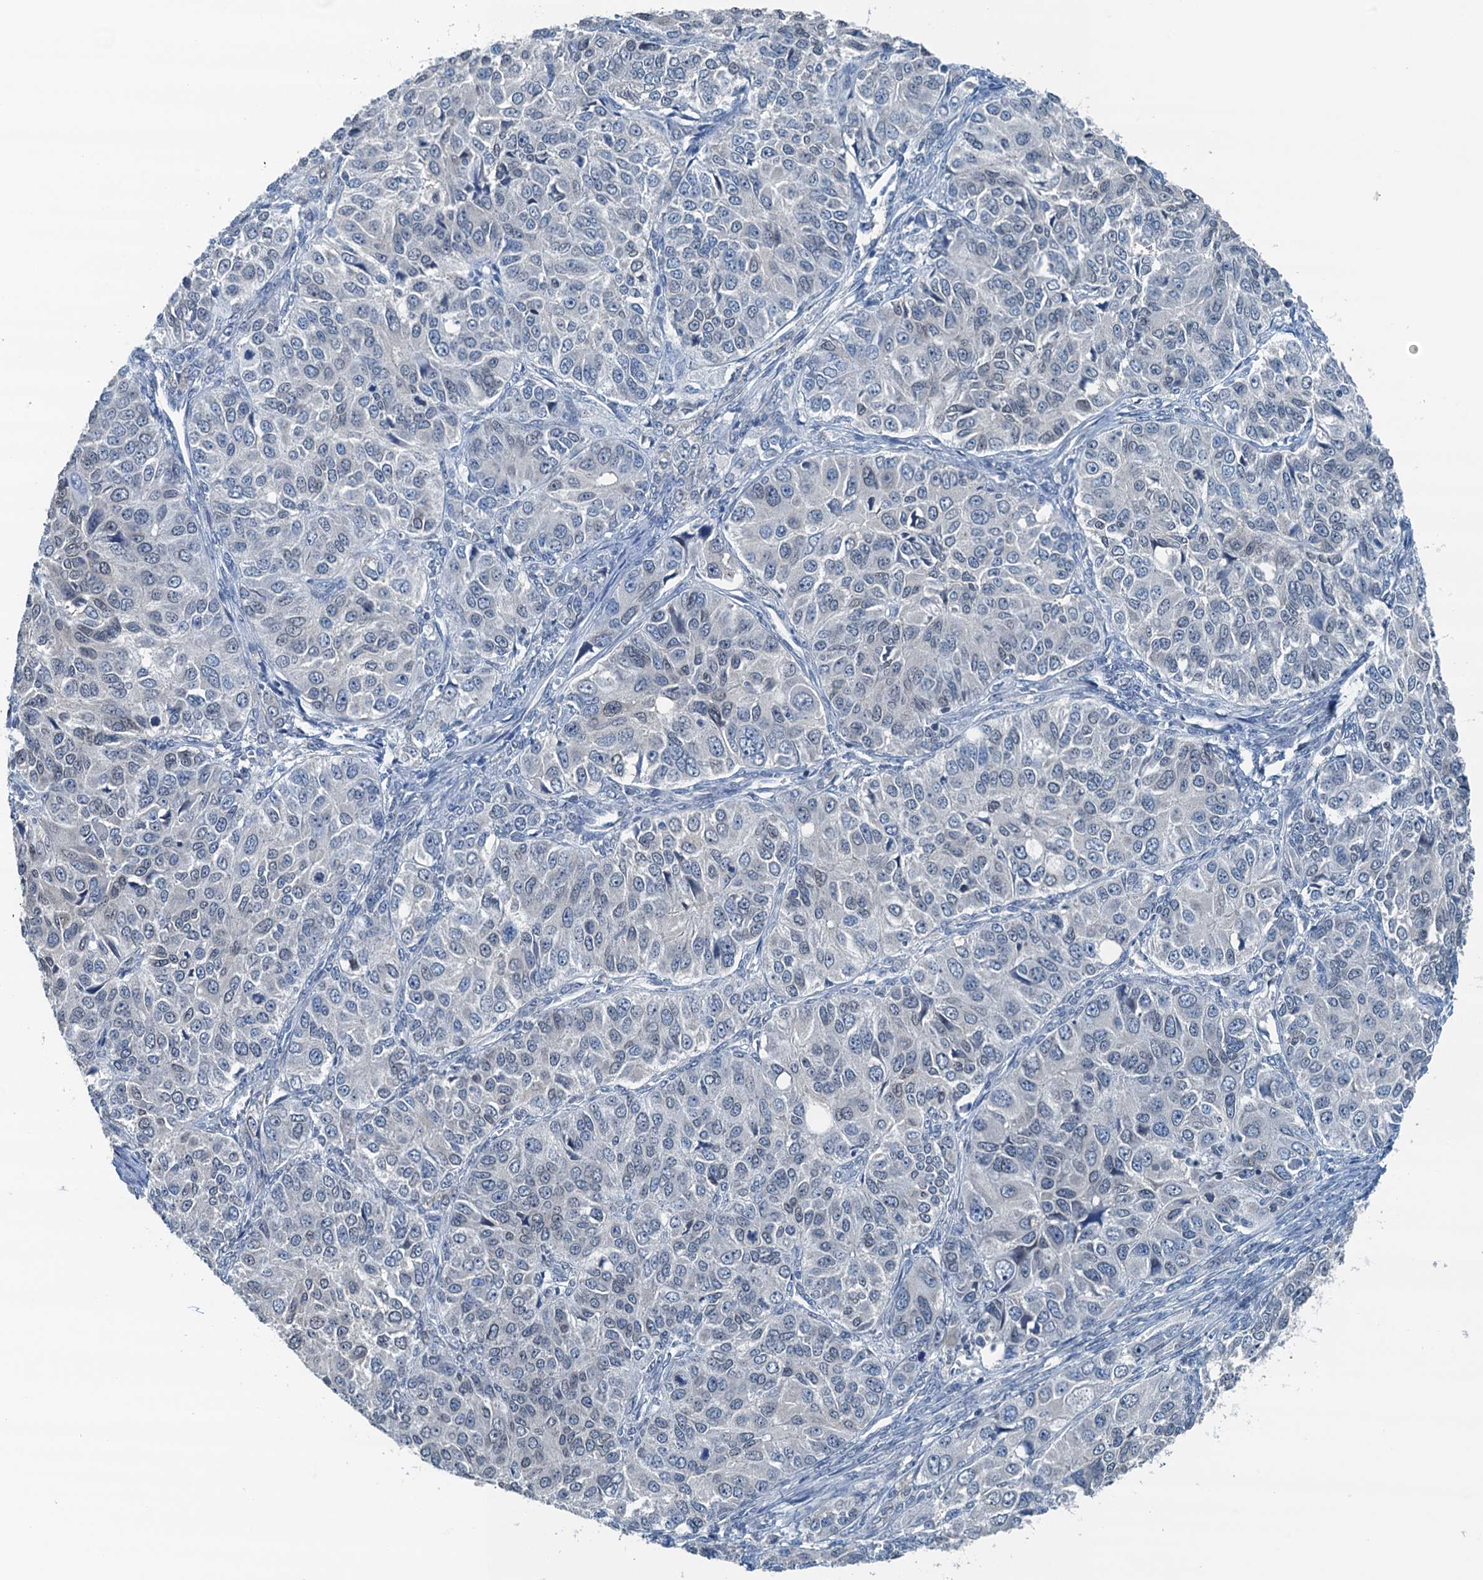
{"staining": {"intensity": "negative", "quantity": "none", "location": "none"}, "tissue": "ovarian cancer", "cell_type": "Tumor cells", "image_type": "cancer", "snomed": [{"axis": "morphology", "description": "Carcinoma, endometroid"}, {"axis": "topography", "description": "Ovary"}], "caption": "DAB (3,3'-diaminobenzidine) immunohistochemical staining of human endometroid carcinoma (ovarian) shows no significant expression in tumor cells.", "gene": "C11orf54", "patient": {"sex": "female", "age": 51}}